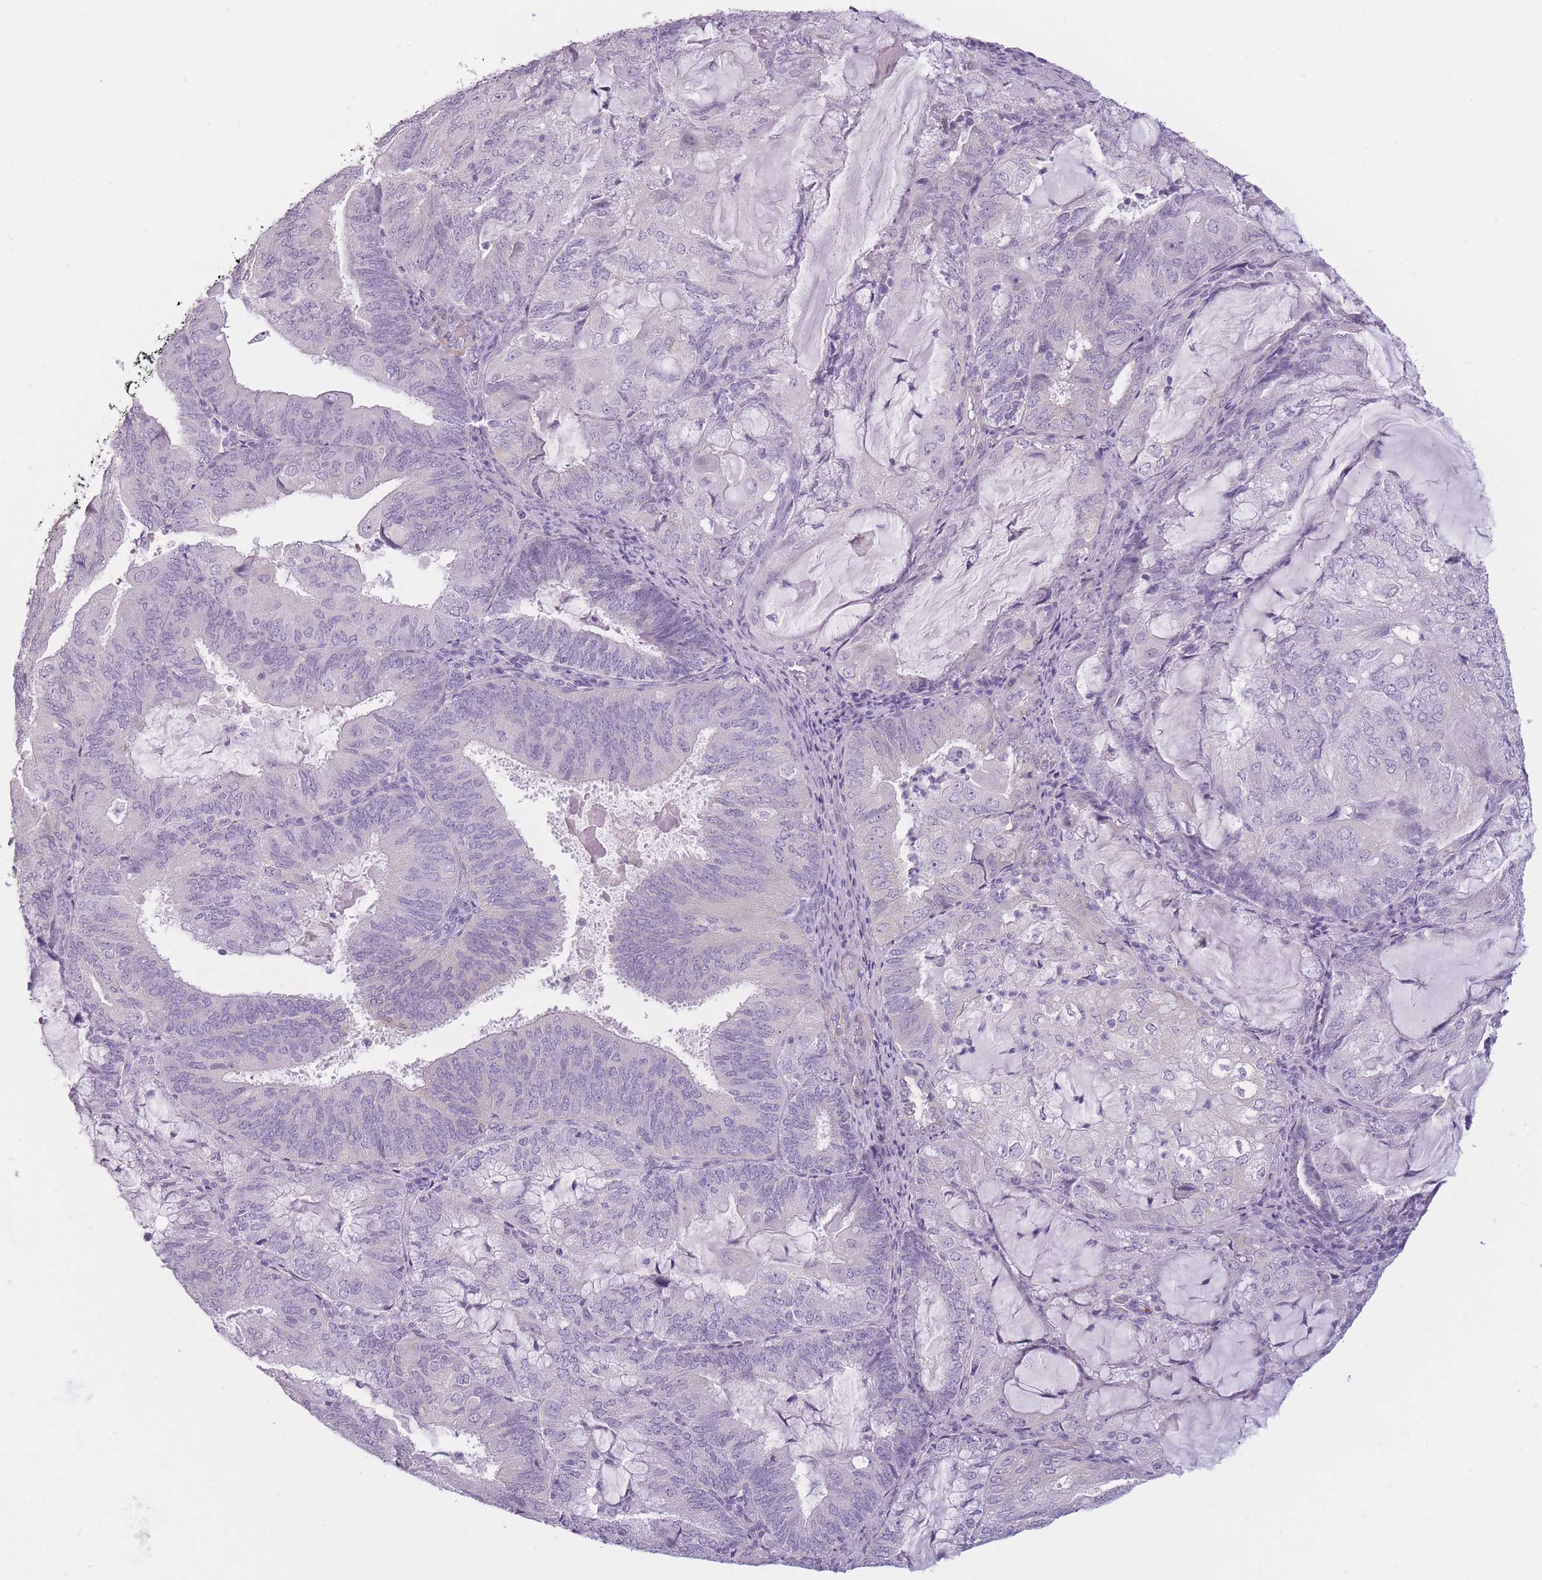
{"staining": {"intensity": "negative", "quantity": "none", "location": "none"}, "tissue": "endometrial cancer", "cell_type": "Tumor cells", "image_type": "cancer", "snomed": [{"axis": "morphology", "description": "Adenocarcinoma, NOS"}, {"axis": "topography", "description": "Endometrium"}], "caption": "Immunohistochemistry (IHC) micrograph of neoplastic tissue: endometrial cancer stained with DAB (3,3'-diaminobenzidine) shows no significant protein staining in tumor cells.", "gene": "TMEM236", "patient": {"sex": "female", "age": 81}}